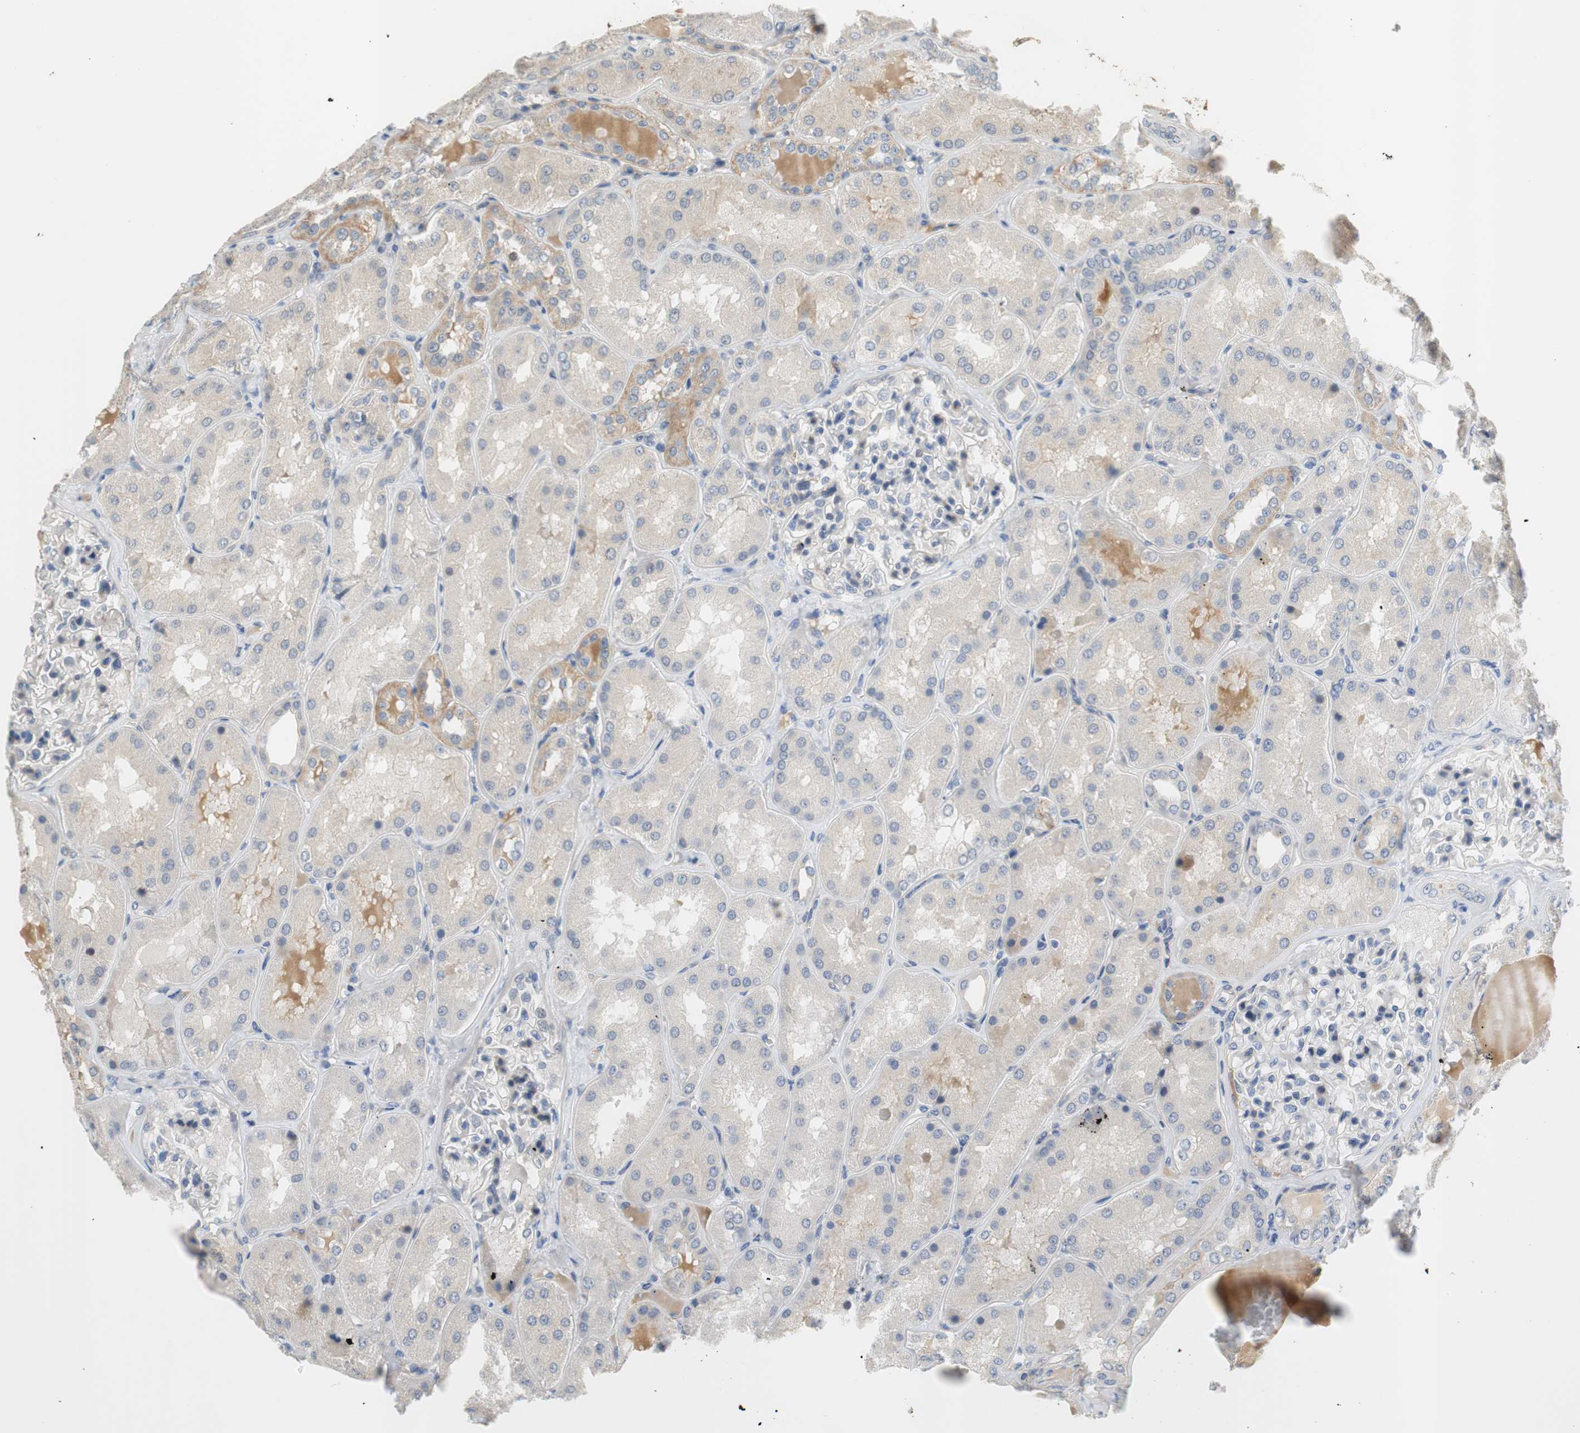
{"staining": {"intensity": "negative", "quantity": "none", "location": "none"}, "tissue": "kidney", "cell_type": "Cells in glomeruli", "image_type": "normal", "snomed": [{"axis": "morphology", "description": "Normal tissue, NOS"}, {"axis": "topography", "description": "Kidney"}], "caption": "Immunohistochemistry of unremarkable kidney demonstrates no positivity in cells in glomeruli.", "gene": "COL12A1", "patient": {"sex": "female", "age": 56}}